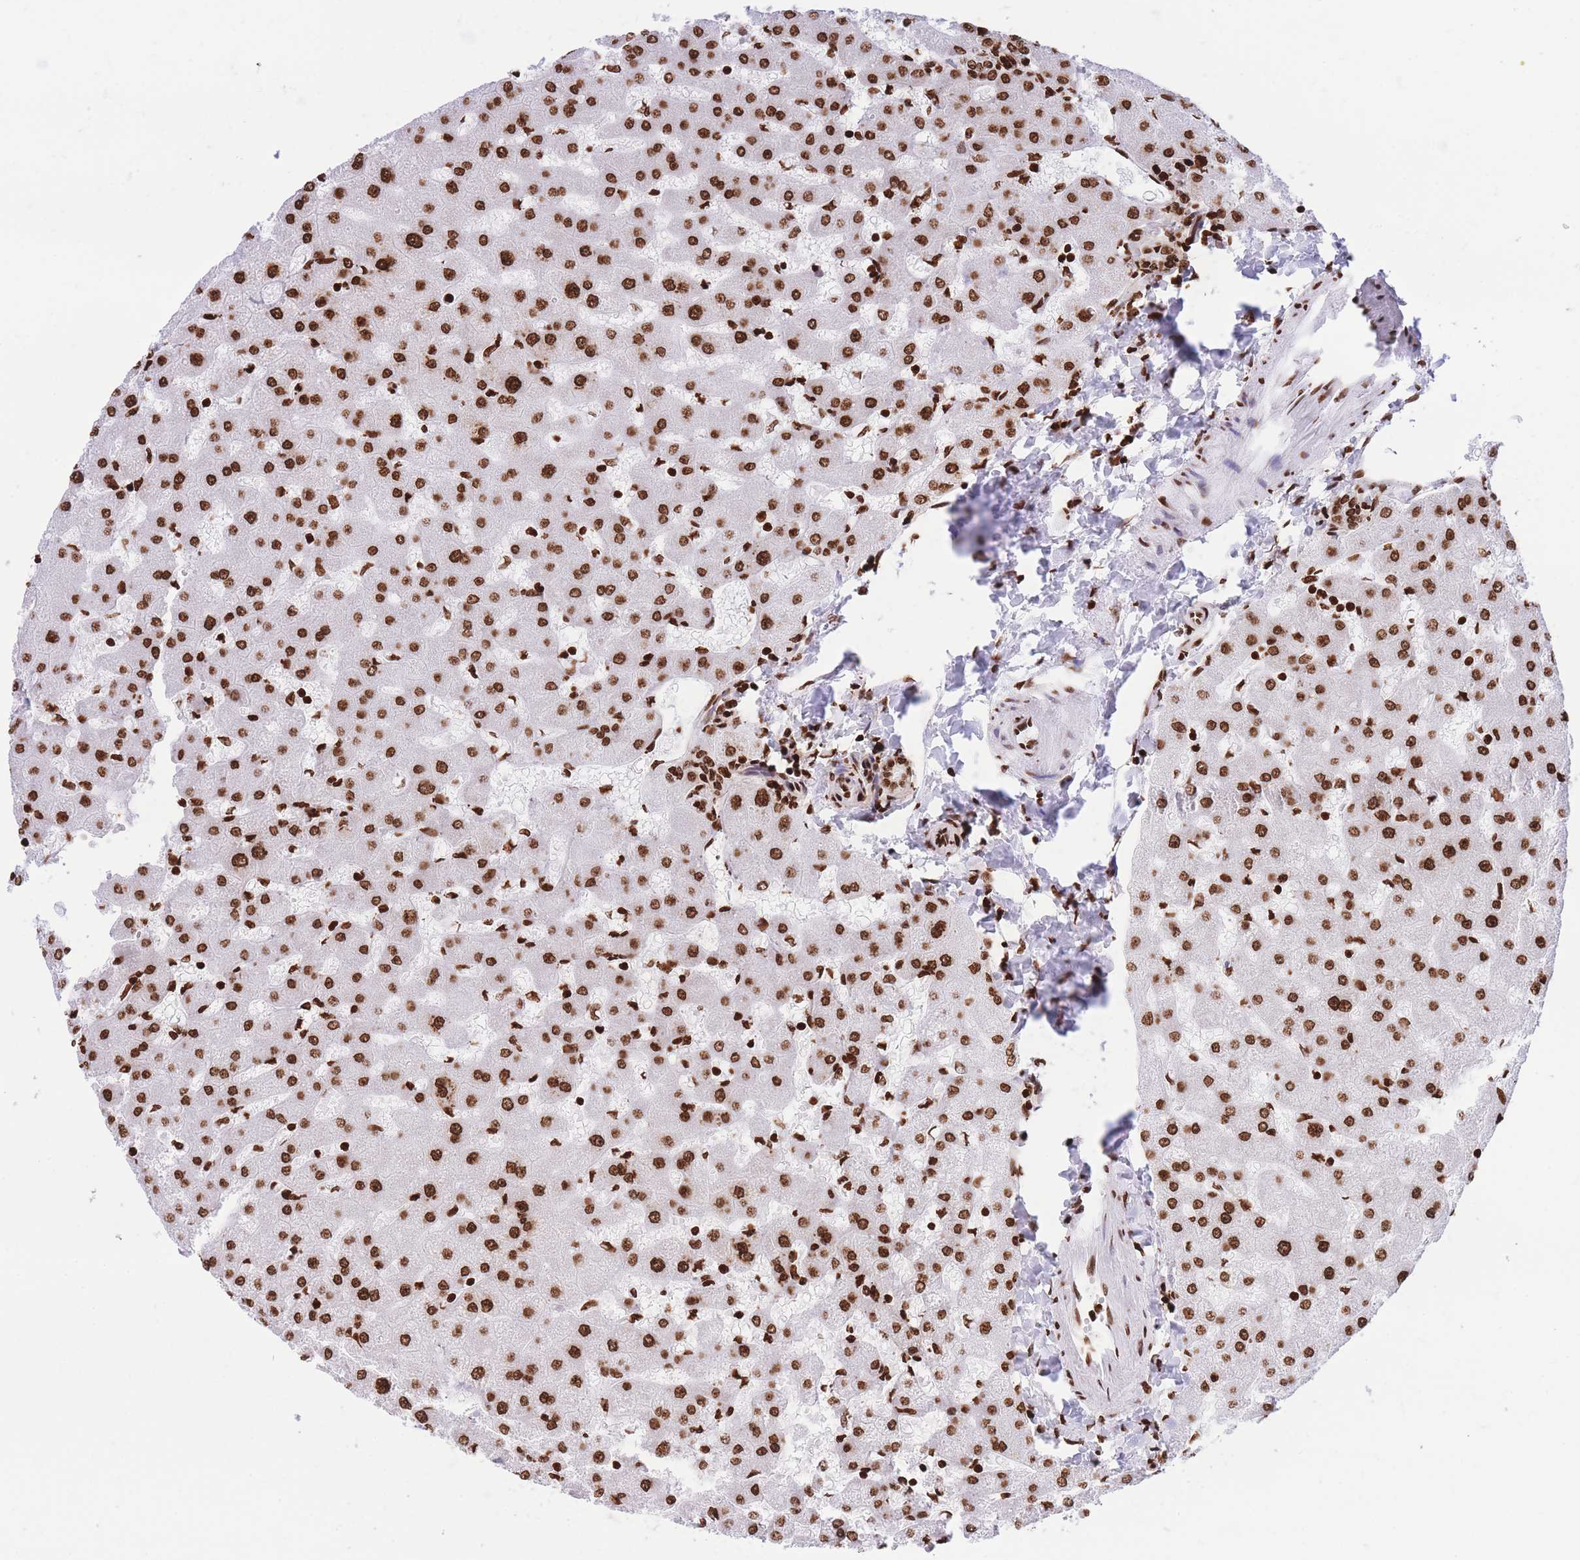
{"staining": {"intensity": "strong", "quantity": ">75%", "location": "nuclear"}, "tissue": "liver", "cell_type": "Cholangiocytes", "image_type": "normal", "snomed": [{"axis": "morphology", "description": "Normal tissue, NOS"}, {"axis": "topography", "description": "Liver"}], "caption": "IHC staining of unremarkable liver, which exhibits high levels of strong nuclear positivity in approximately >75% of cholangiocytes indicating strong nuclear protein positivity. The staining was performed using DAB (brown) for protein detection and nuclei were counterstained in hematoxylin (blue).", "gene": "H2BC10", "patient": {"sex": "female", "age": 63}}